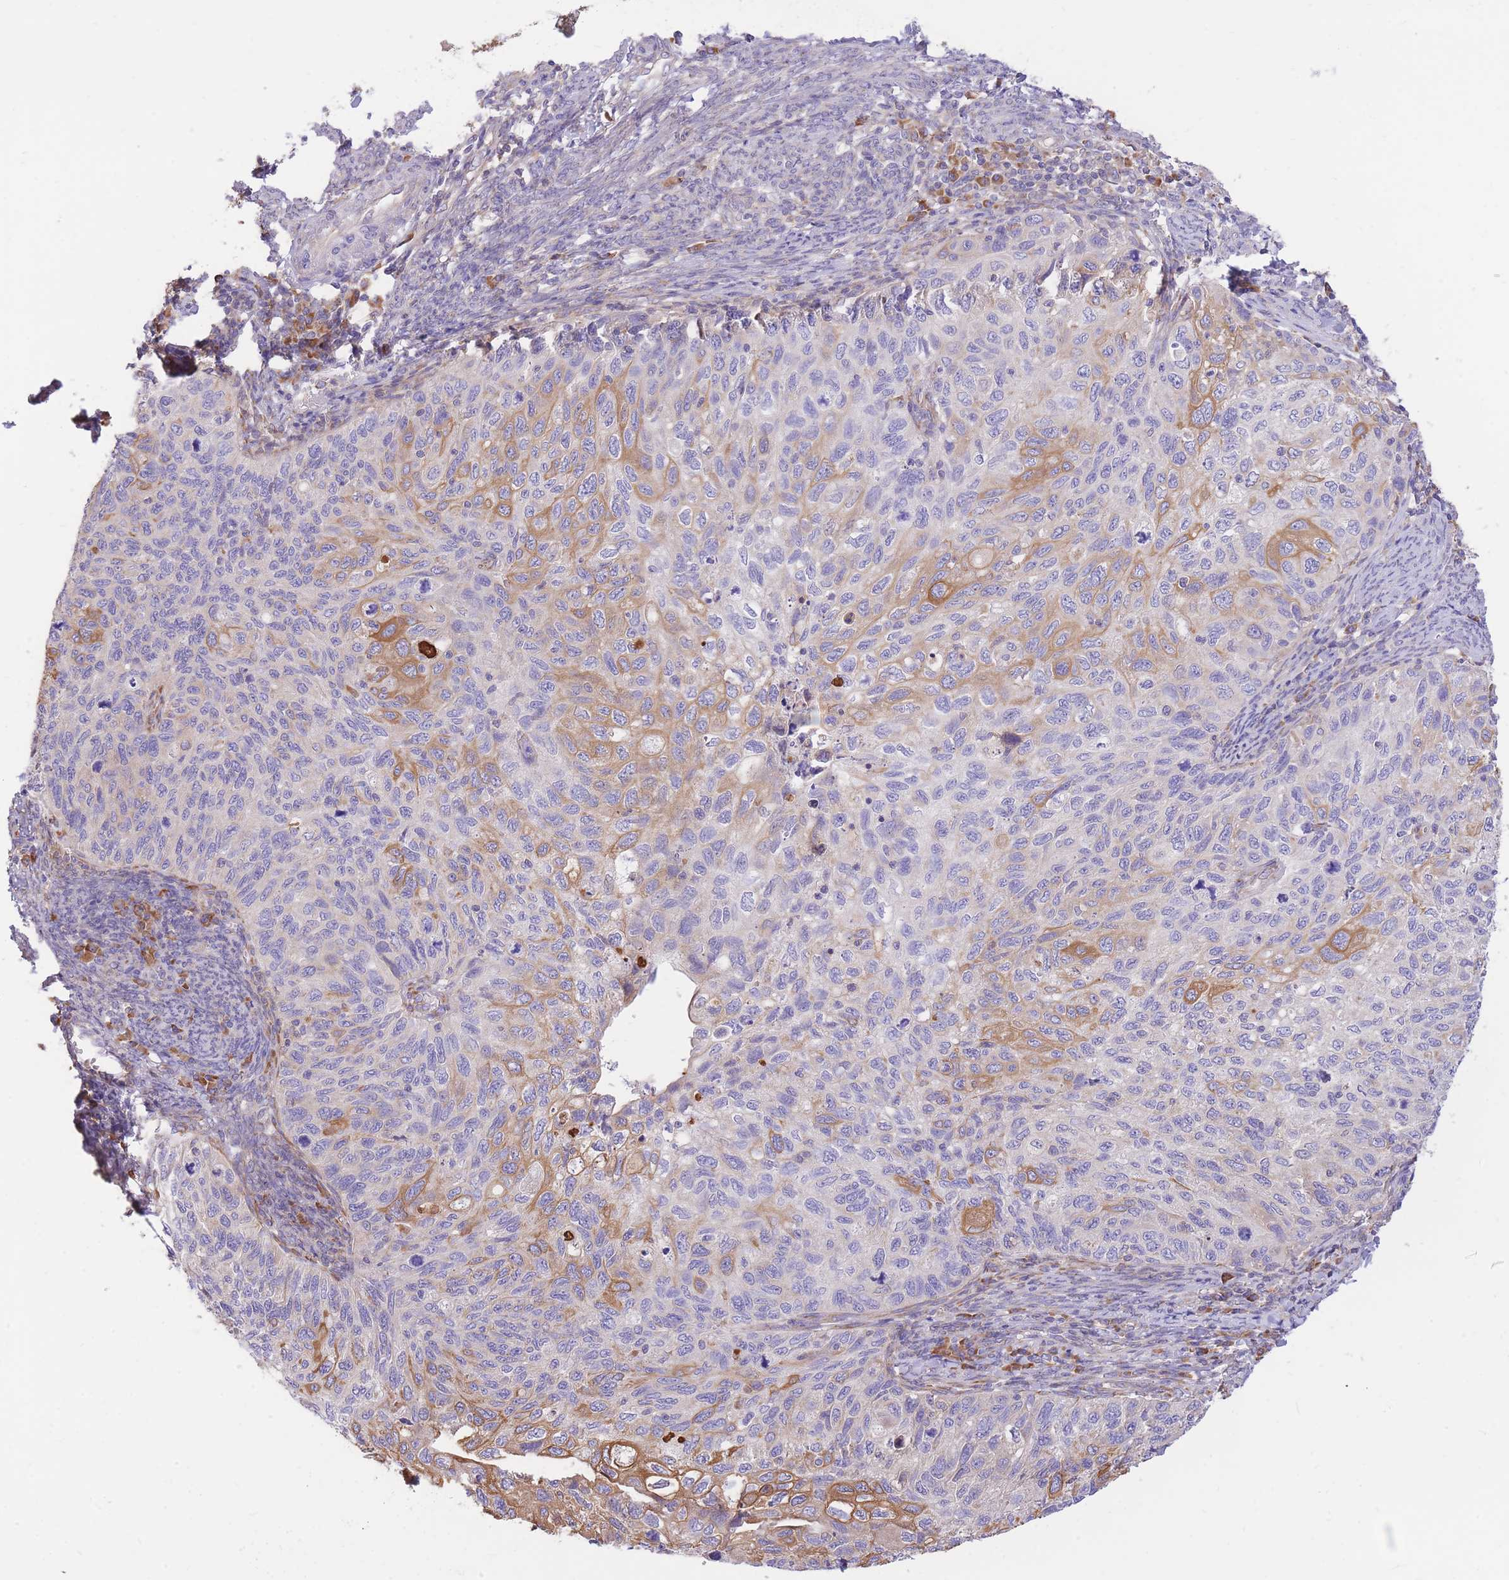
{"staining": {"intensity": "moderate", "quantity": "<25%", "location": "cytoplasmic/membranous"}, "tissue": "cervical cancer", "cell_type": "Tumor cells", "image_type": "cancer", "snomed": [{"axis": "morphology", "description": "Squamous cell carcinoma, NOS"}, {"axis": "topography", "description": "Cervix"}], "caption": "Tumor cells show low levels of moderate cytoplasmic/membranous positivity in approximately <25% of cells in squamous cell carcinoma (cervical).", "gene": "GBP7", "patient": {"sex": "female", "age": 70}}